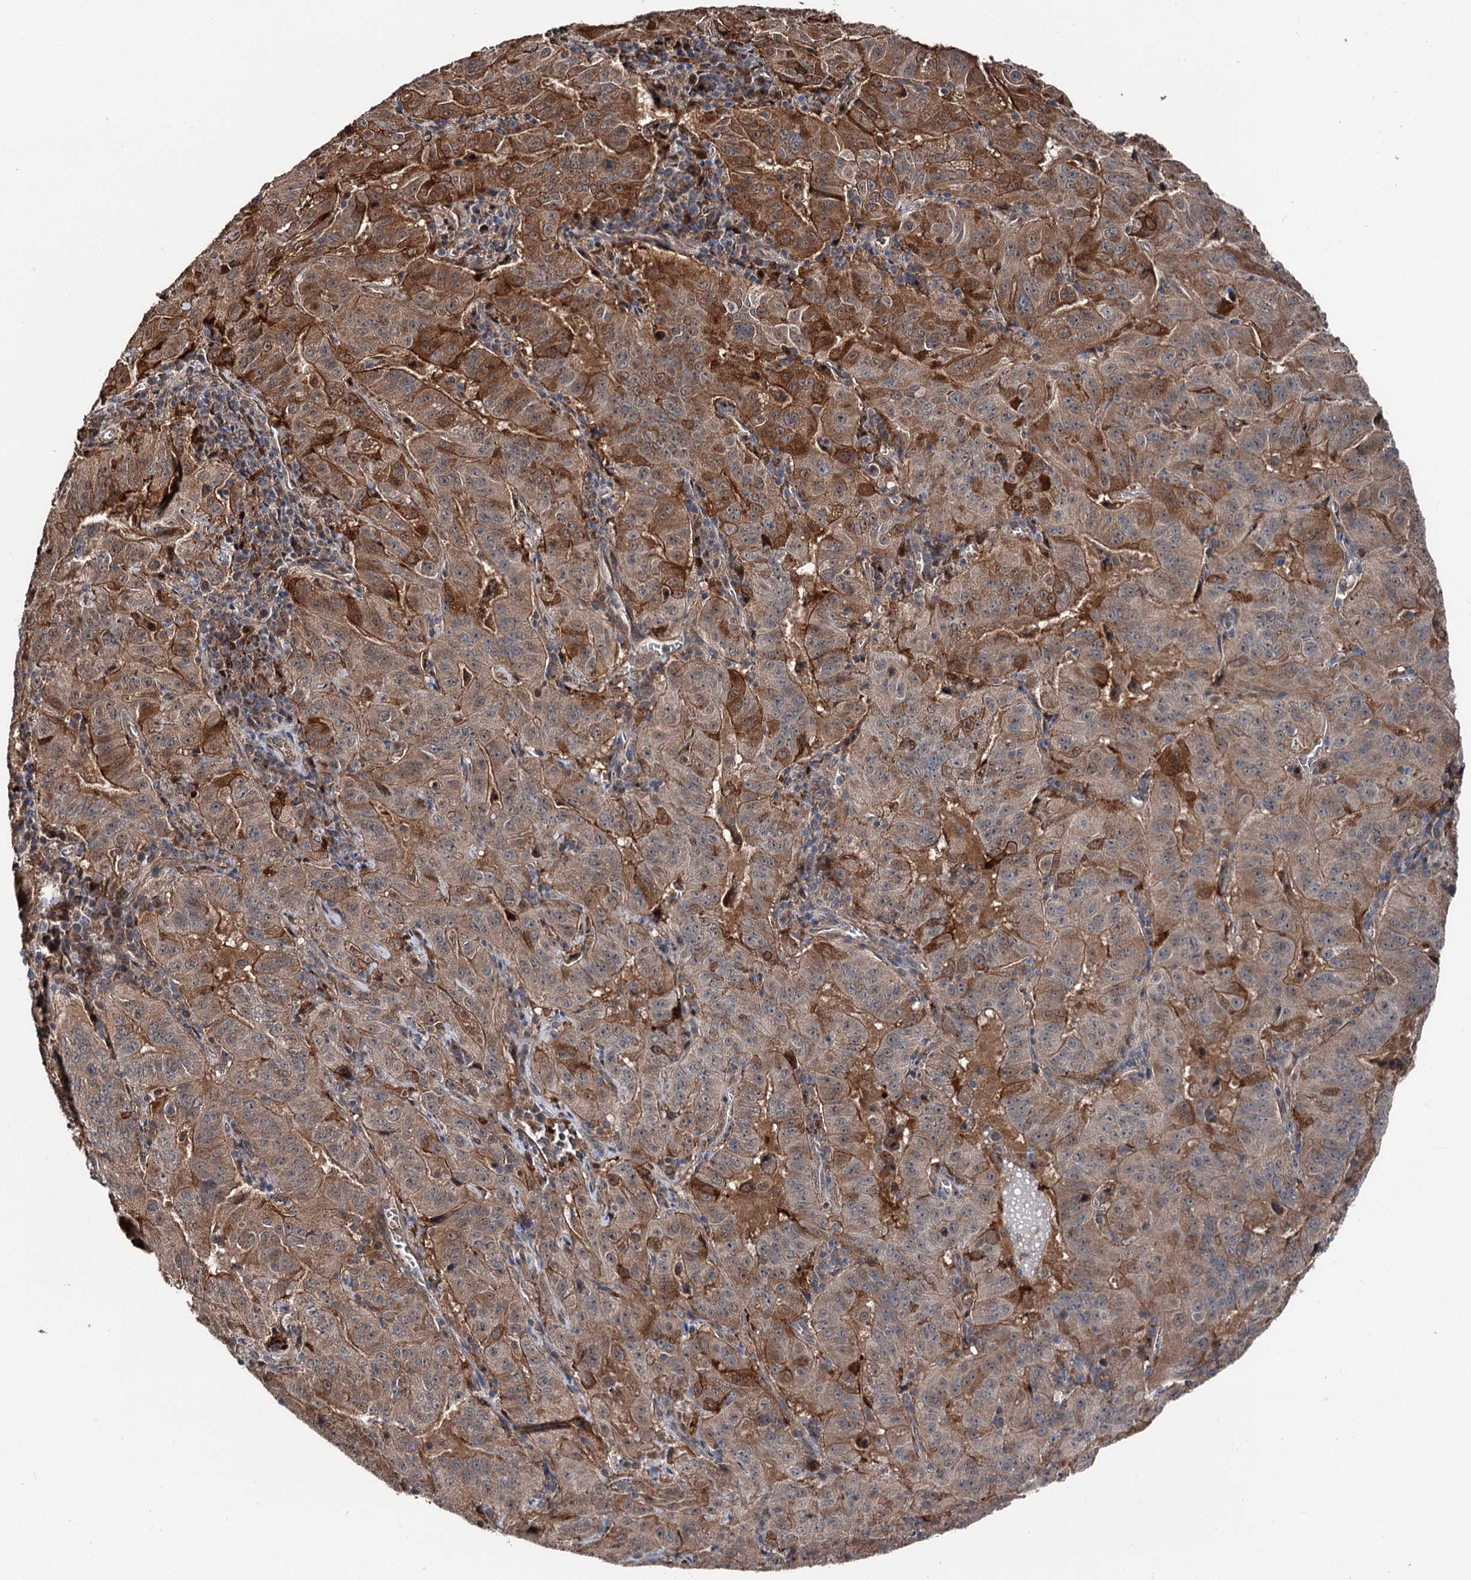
{"staining": {"intensity": "strong", "quantity": ">75%", "location": "cytoplasmic/membranous"}, "tissue": "pancreatic cancer", "cell_type": "Tumor cells", "image_type": "cancer", "snomed": [{"axis": "morphology", "description": "Adenocarcinoma, NOS"}, {"axis": "topography", "description": "Pancreas"}], "caption": "A brown stain highlights strong cytoplasmic/membranous expression of a protein in human pancreatic cancer tumor cells.", "gene": "PSMD13", "patient": {"sex": "male", "age": 63}}